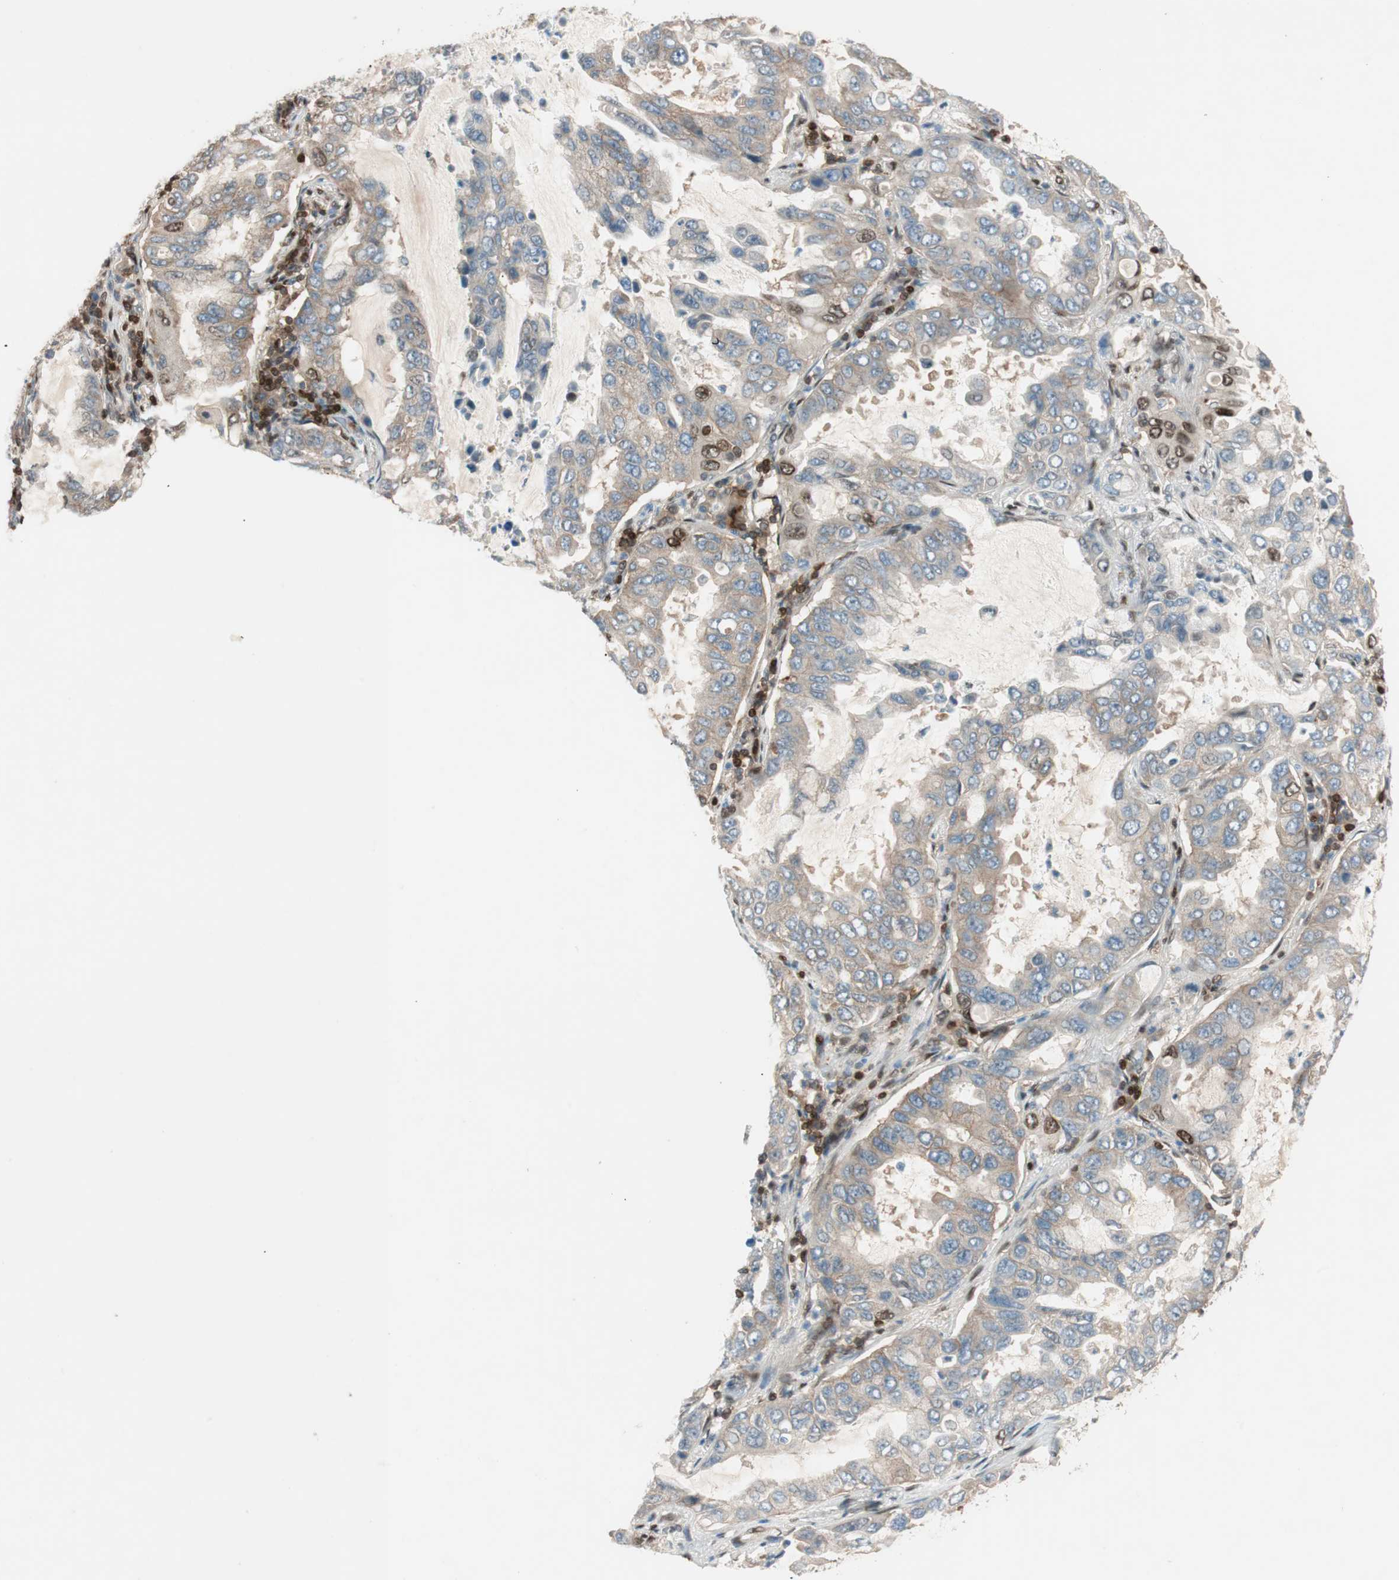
{"staining": {"intensity": "moderate", "quantity": ">75%", "location": "cytoplasmic/membranous,nuclear"}, "tissue": "lung cancer", "cell_type": "Tumor cells", "image_type": "cancer", "snomed": [{"axis": "morphology", "description": "Adenocarcinoma, NOS"}, {"axis": "topography", "description": "Lung"}], "caption": "This is an image of immunohistochemistry (IHC) staining of adenocarcinoma (lung), which shows moderate staining in the cytoplasmic/membranous and nuclear of tumor cells.", "gene": "BIN1", "patient": {"sex": "male", "age": 64}}